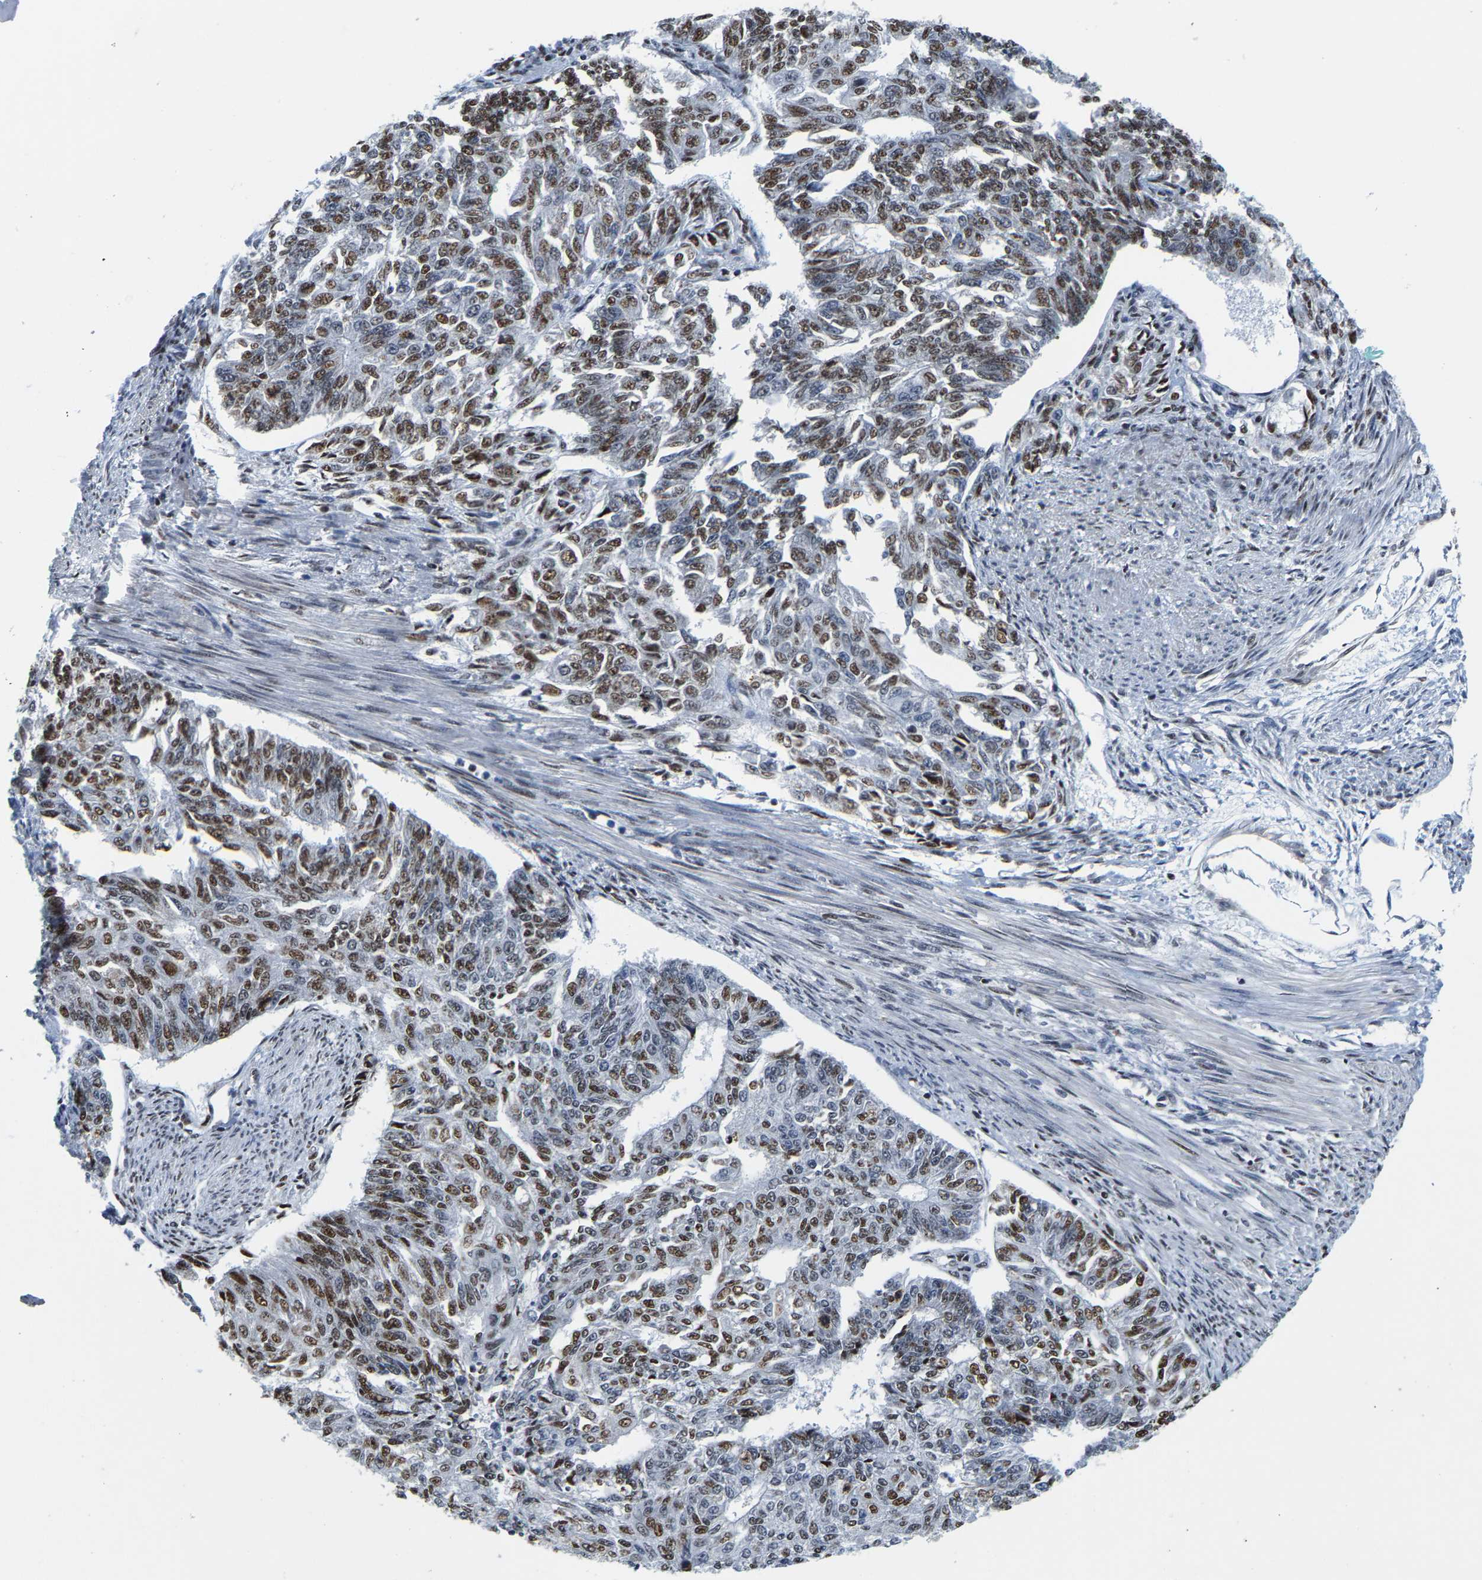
{"staining": {"intensity": "strong", "quantity": ">75%", "location": "nuclear"}, "tissue": "endometrial cancer", "cell_type": "Tumor cells", "image_type": "cancer", "snomed": [{"axis": "morphology", "description": "Adenocarcinoma, NOS"}, {"axis": "topography", "description": "Endometrium"}], "caption": "A brown stain shows strong nuclear positivity of a protein in endometrial cancer (adenocarcinoma) tumor cells.", "gene": "SETD1B", "patient": {"sex": "female", "age": 32}}